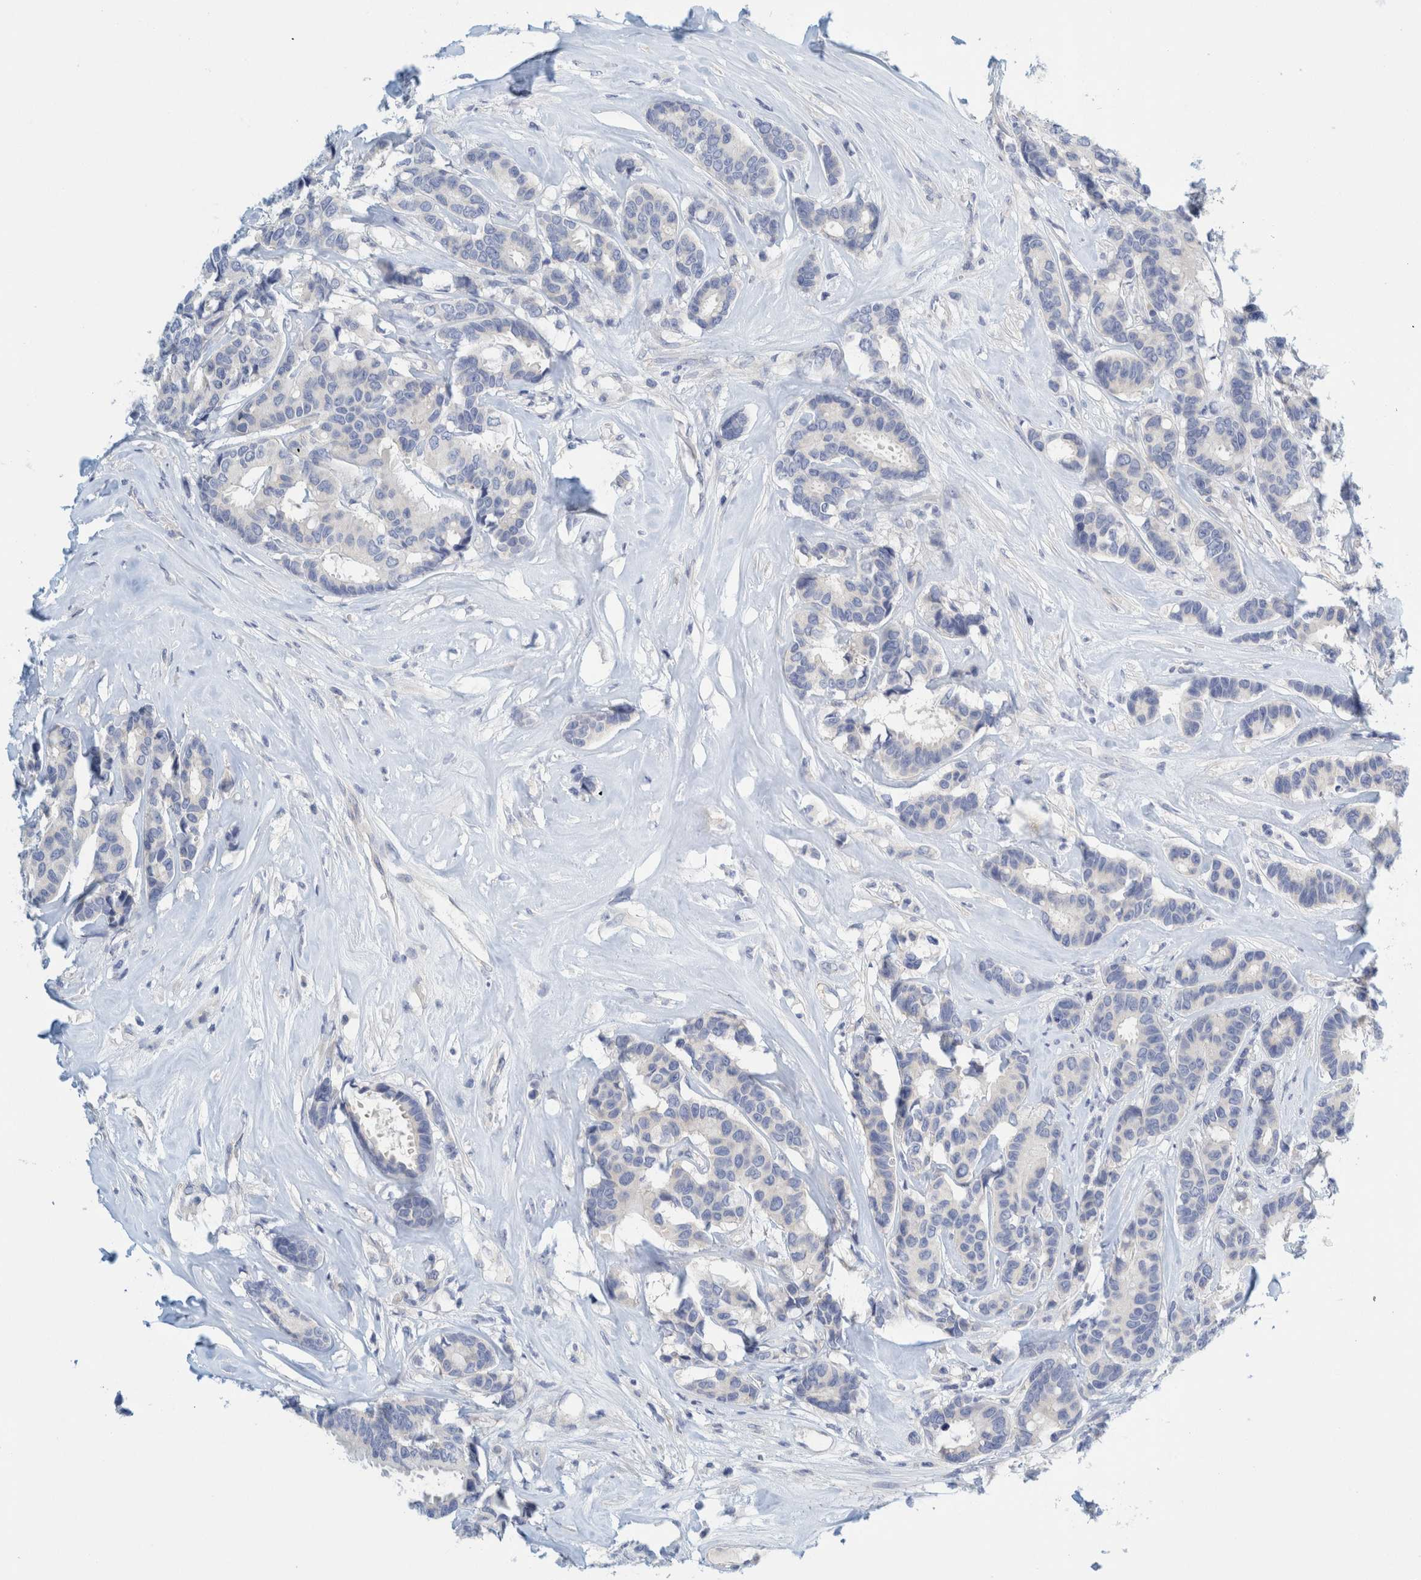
{"staining": {"intensity": "negative", "quantity": "none", "location": "none"}, "tissue": "breast cancer", "cell_type": "Tumor cells", "image_type": "cancer", "snomed": [{"axis": "morphology", "description": "Duct carcinoma"}, {"axis": "topography", "description": "Breast"}], "caption": "Immunohistochemical staining of breast cancer (invasive ductal carcinoma) reveals no significant expression in tumor cells.", "gene": "ZNF324B", "patient": {"sex": "female", "age": 87}}